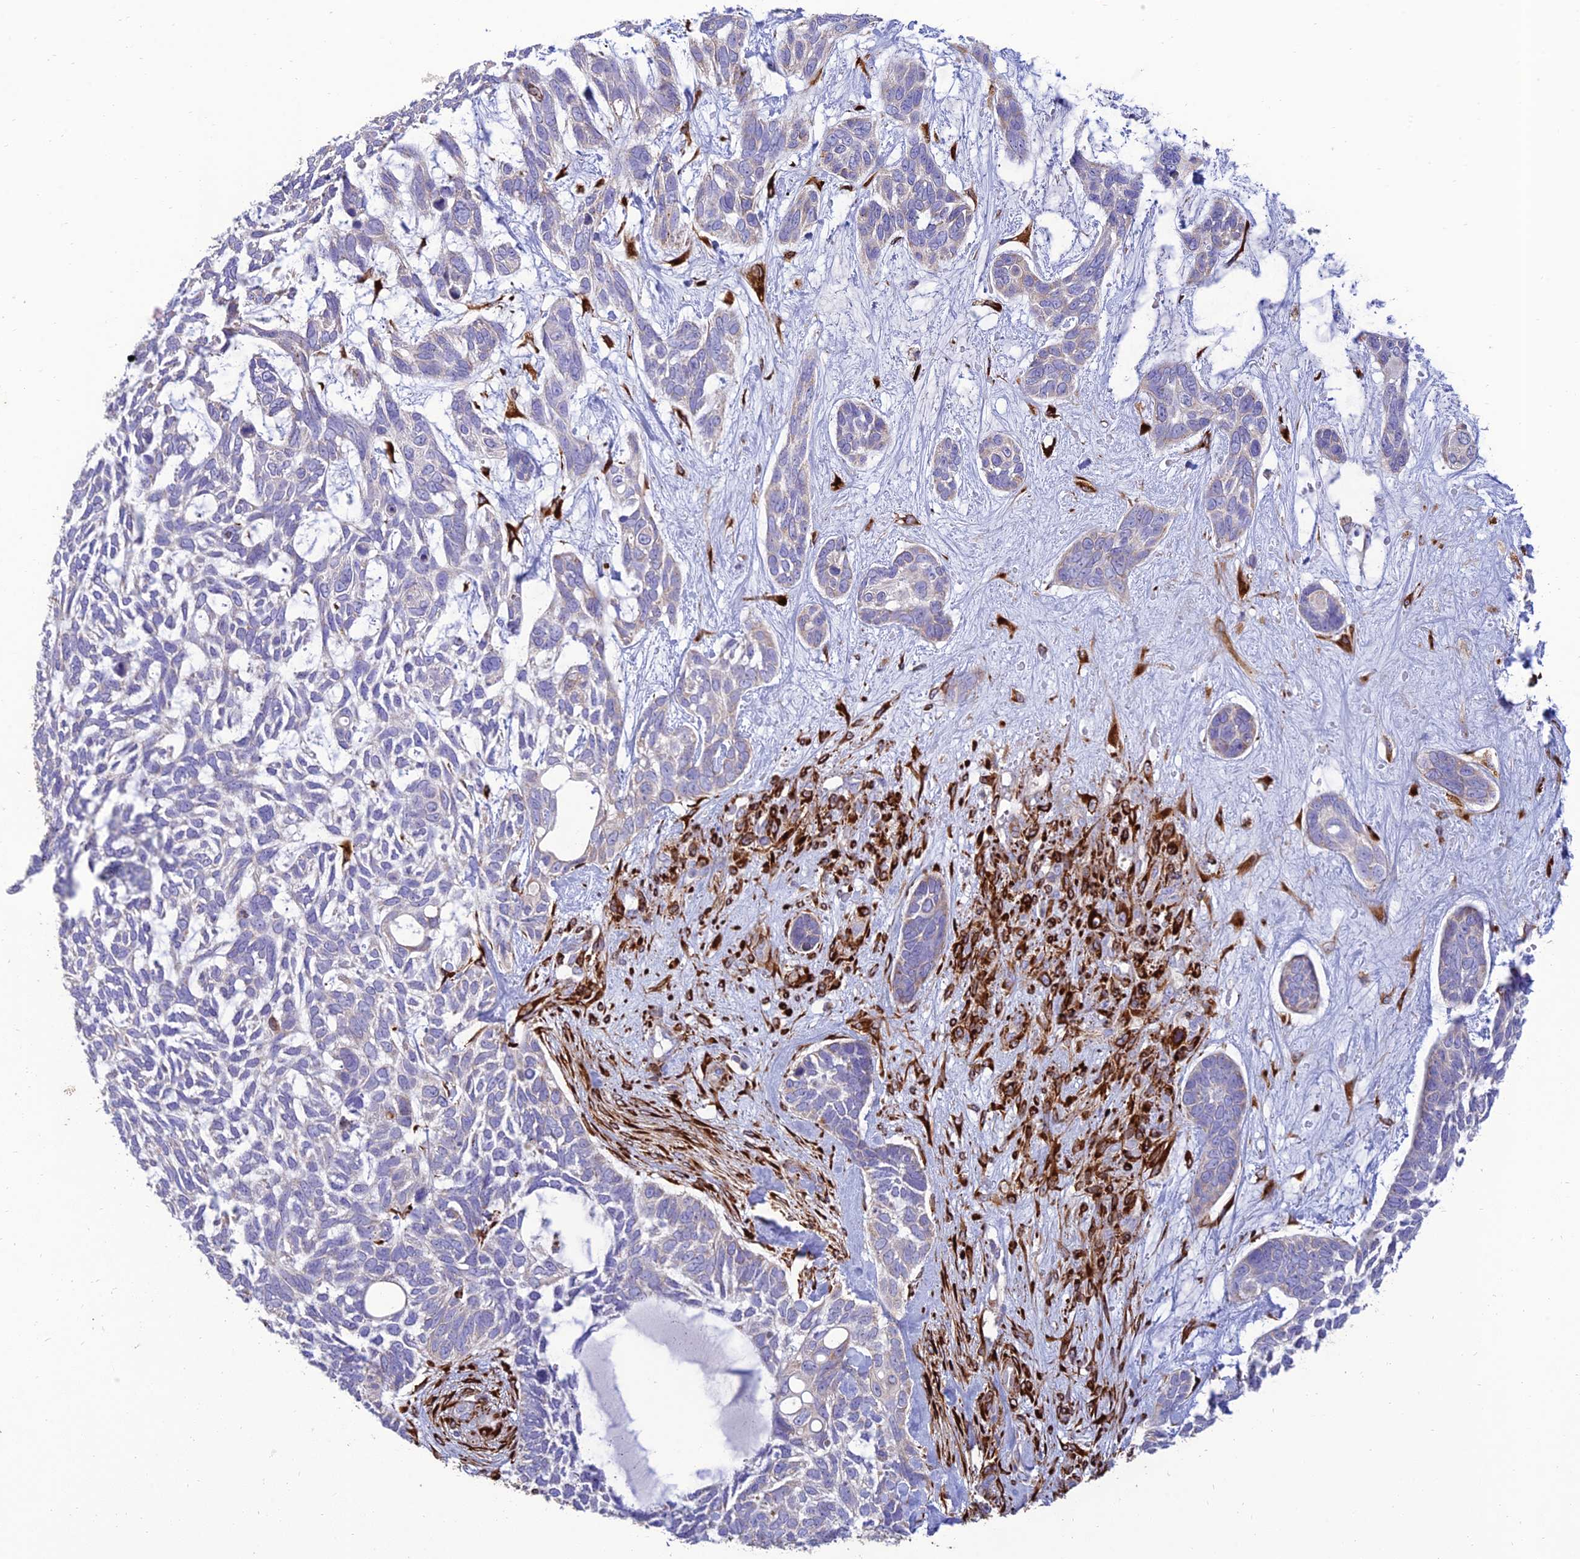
{"staining": {"intensity": "negative", "quantity": "none", "location": "none"}, "tissue": "skin cancer", "cell_type": "Tumor cells", "image_type": "cancer", "snomed": [{"axis": "morphology", "description": "Basal cell carcinoma"}, {"axis": "topography", "description": "Skin"}], "caption": "Immunohistochemical staining of human skin basal cell carcinoma demonstrates no significant positivity in tumor cells.", "gene": "RCN3", "patient": {"sex": "male", "age": 88}}